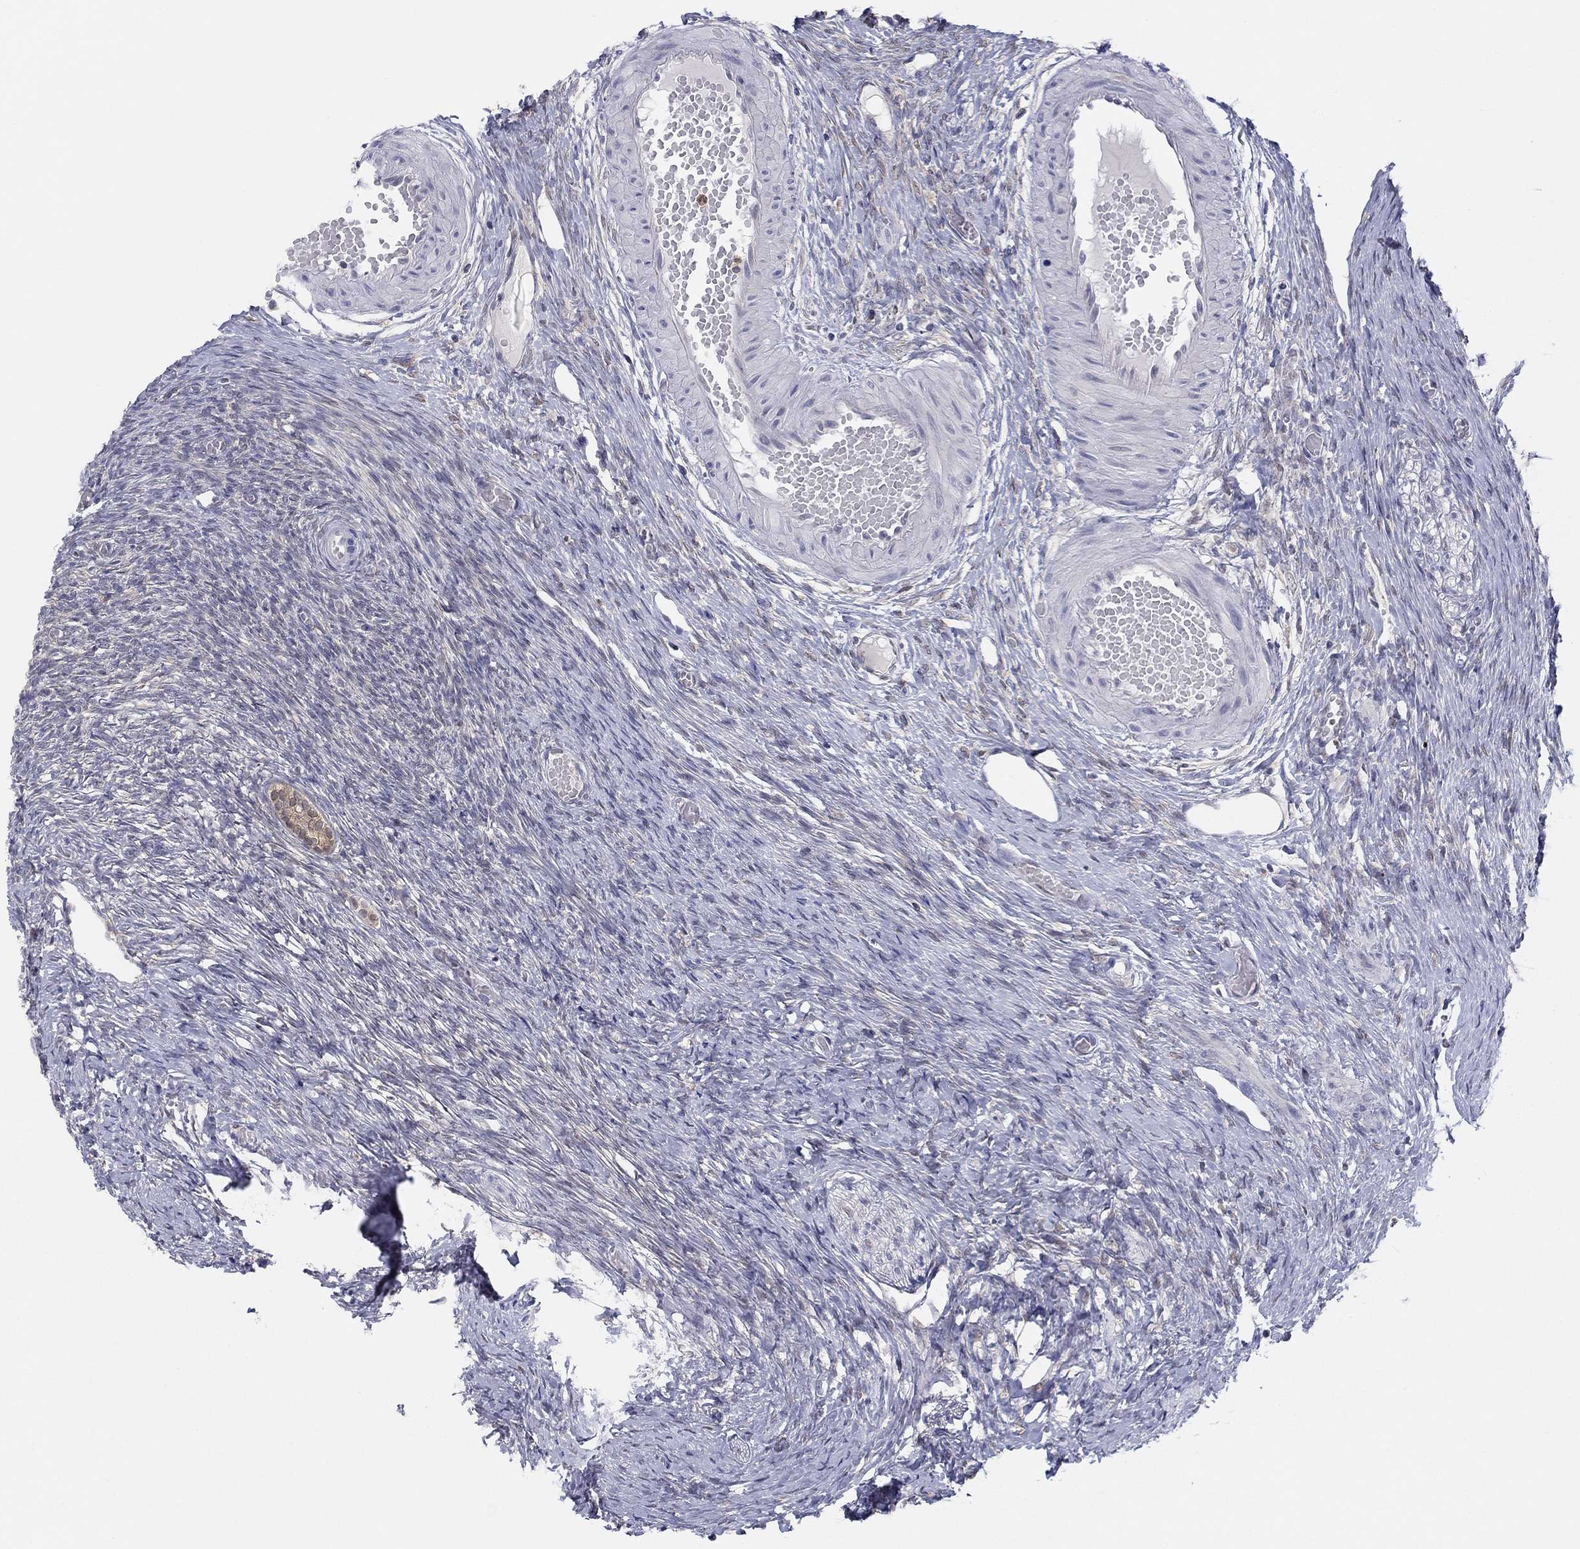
{"staining": {"intensity": "moderate", "quantity": ">75%", "location": "cytoplasmic/membranous,nuclear"}, "tissue": "ovary", "cell_type": "Follicle cells", "image_type": "normal", "snomed": [{"axis": "morphology", "description": "Normal tissue, NOS"}, {"axis": "topography", "description": "Ovary"}], "caption": "The image displays staining of normal ovary, revealing moderate cytoplasmic/membranous,nuclear protein positivity (brown color) within follicle cells. (Brightfield microscopy of DAB IHC at high magnification).", "gene": "PDXK", "patient": {"sex": "female", "age": 27}}